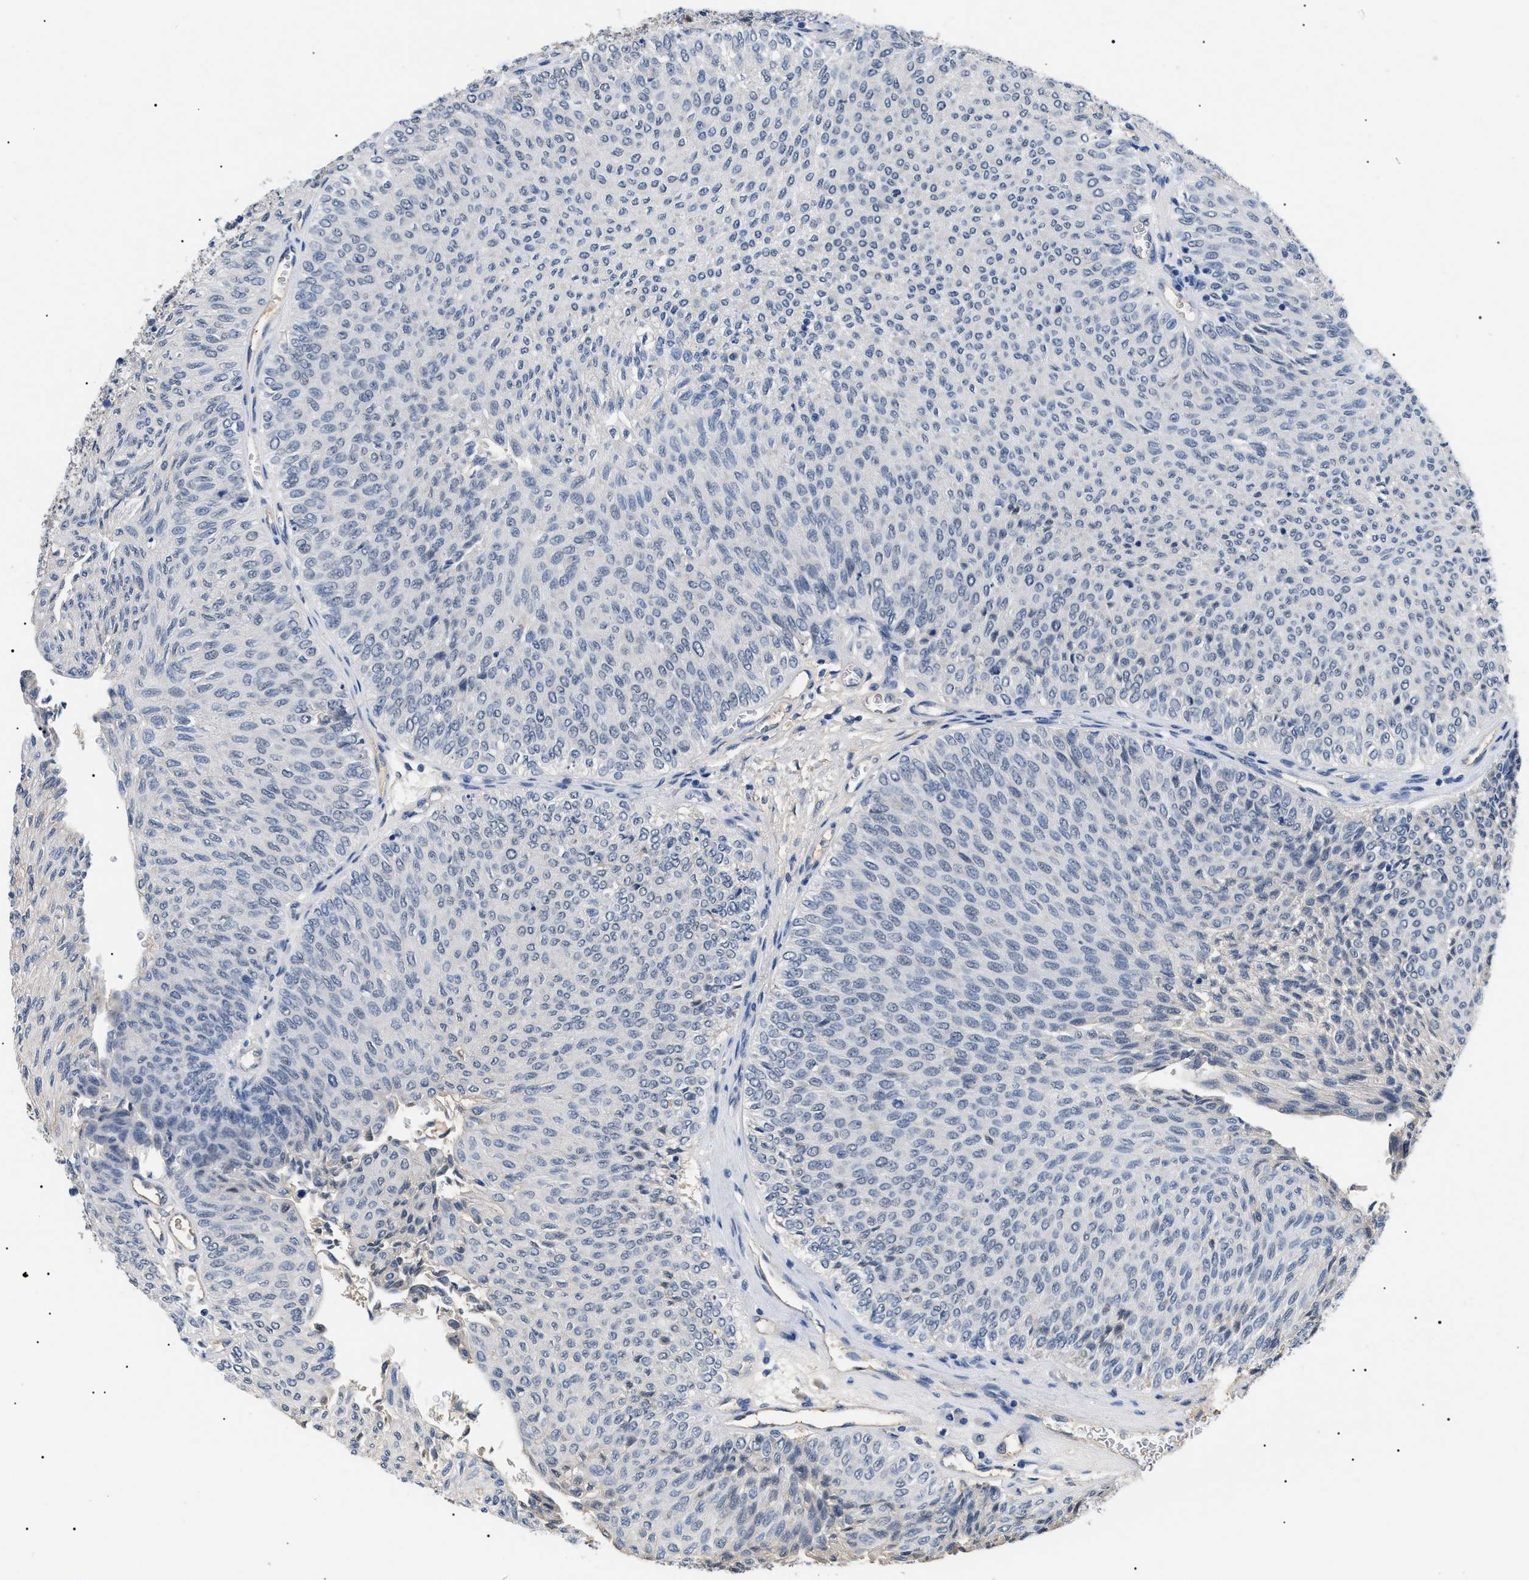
{"staining": {"intensity": "negative", "quantity": "none", "location": "none"}, "tissue": "urothelial cancer", "cell_type": "Tumor cells", "image_type": "cancer", "snomed": [{"axis": "morphology", "description": "Urothelial carcinoma, Low grade"}, {"axis": "topography", "description": "Urinary bladder"}], "caption": "Tumor cells show no significant expression in urothelial carcinoma (low-grade).", "gene": "PRRT2", "patient": {"sex": "male", "age": 78}}